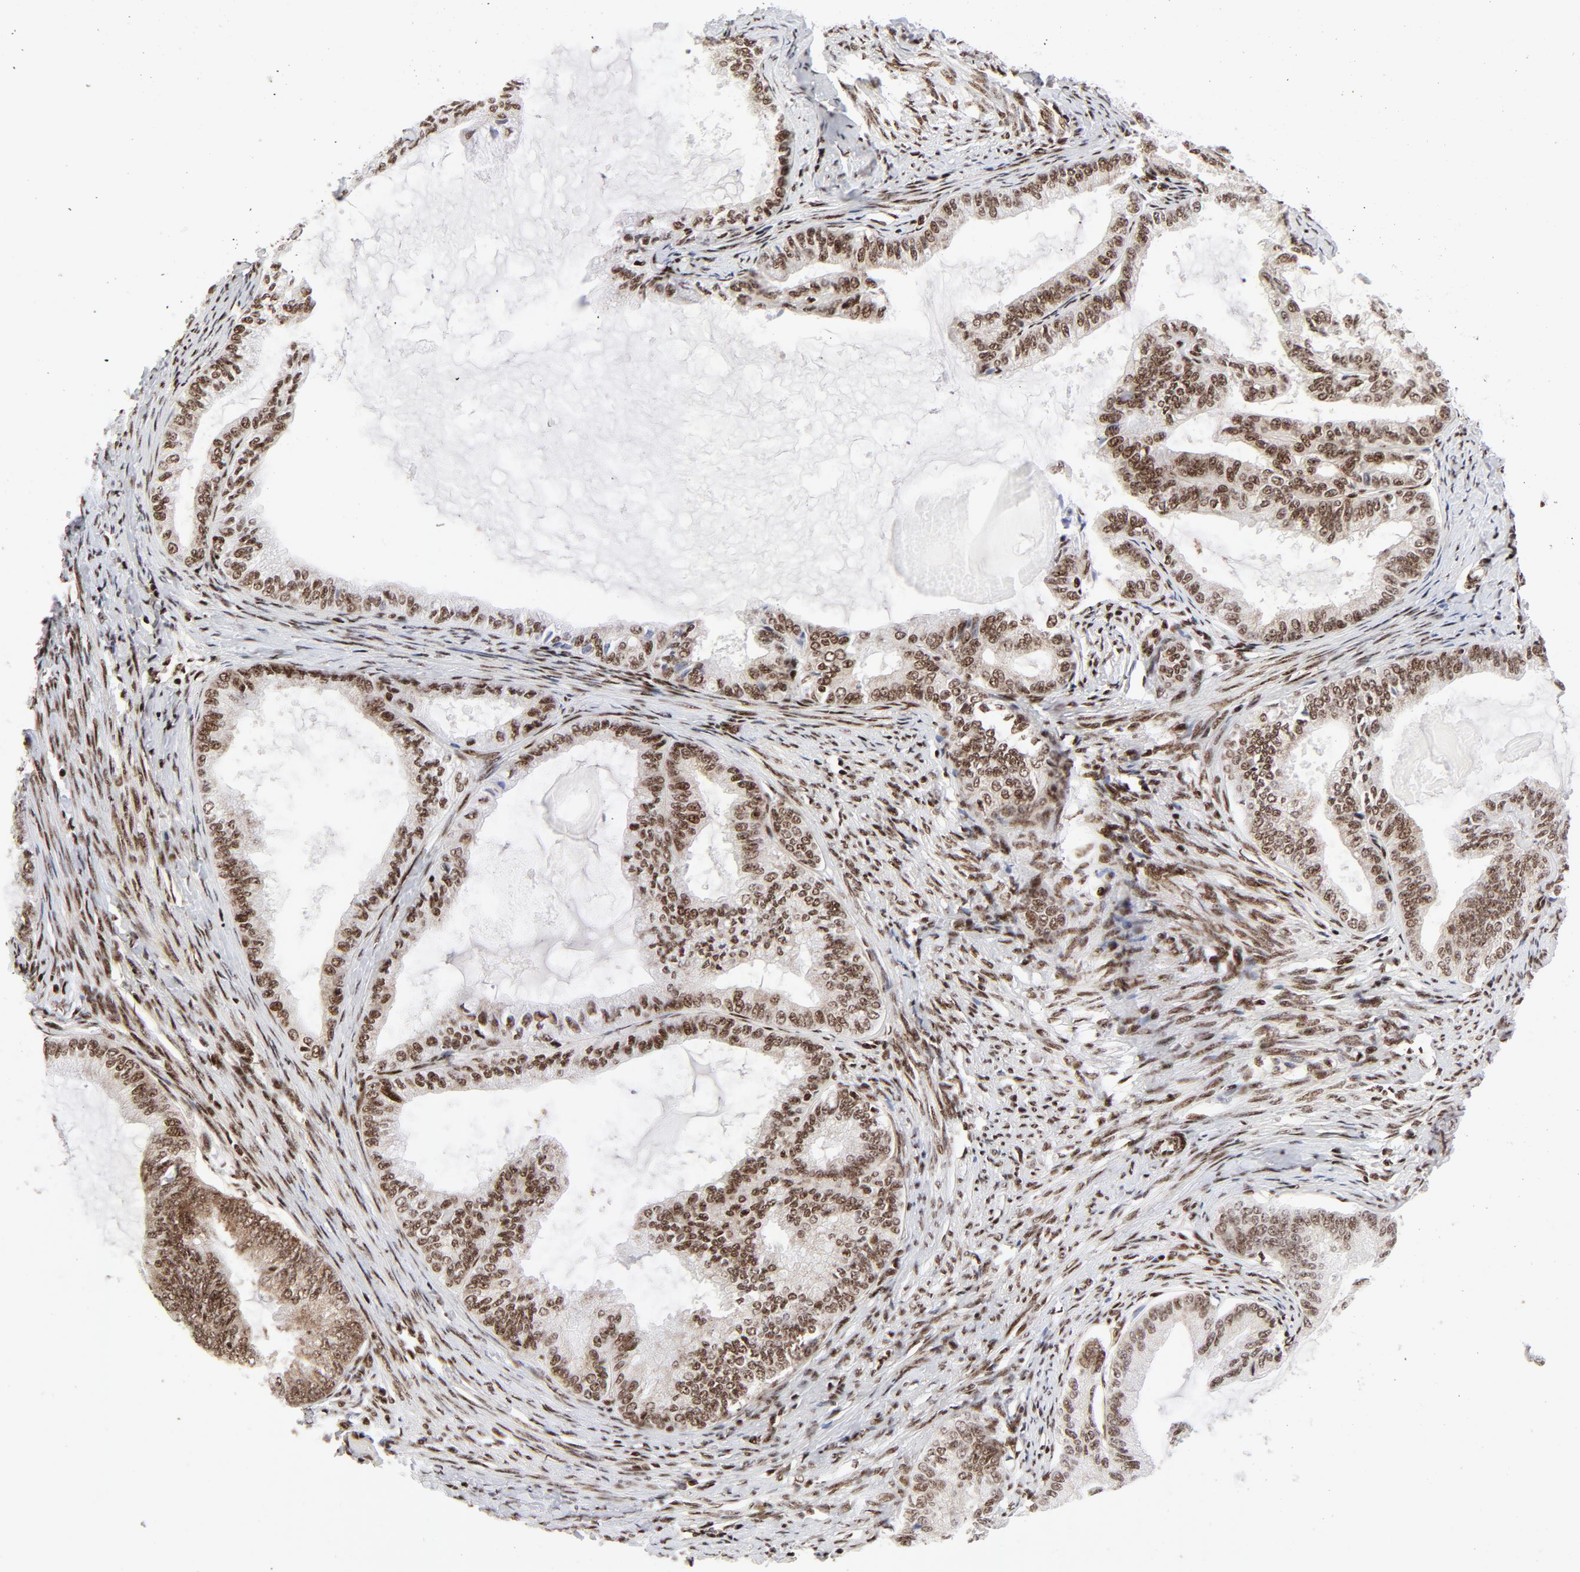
{"staining": {"intensity": "strong", "quantity": ">75%", "location": "nuclear"}, "tissue": "endometrial cancer", "cell_type": "Tumor cells", "image_type": "cancer", "snomed": [{"axis": "morphology", "description": "Adenocarcinoma, NOS"}, {"axis": "topography", "description": "Endometrium"}], "caption": "Immunohistochemical staining of endometrial adenocarcinoma reveals high levels of strong nuclear staining in about >75% of tumor cells.", "gene": "NFYB", "patient": {"sex": "female", "age": 86}}